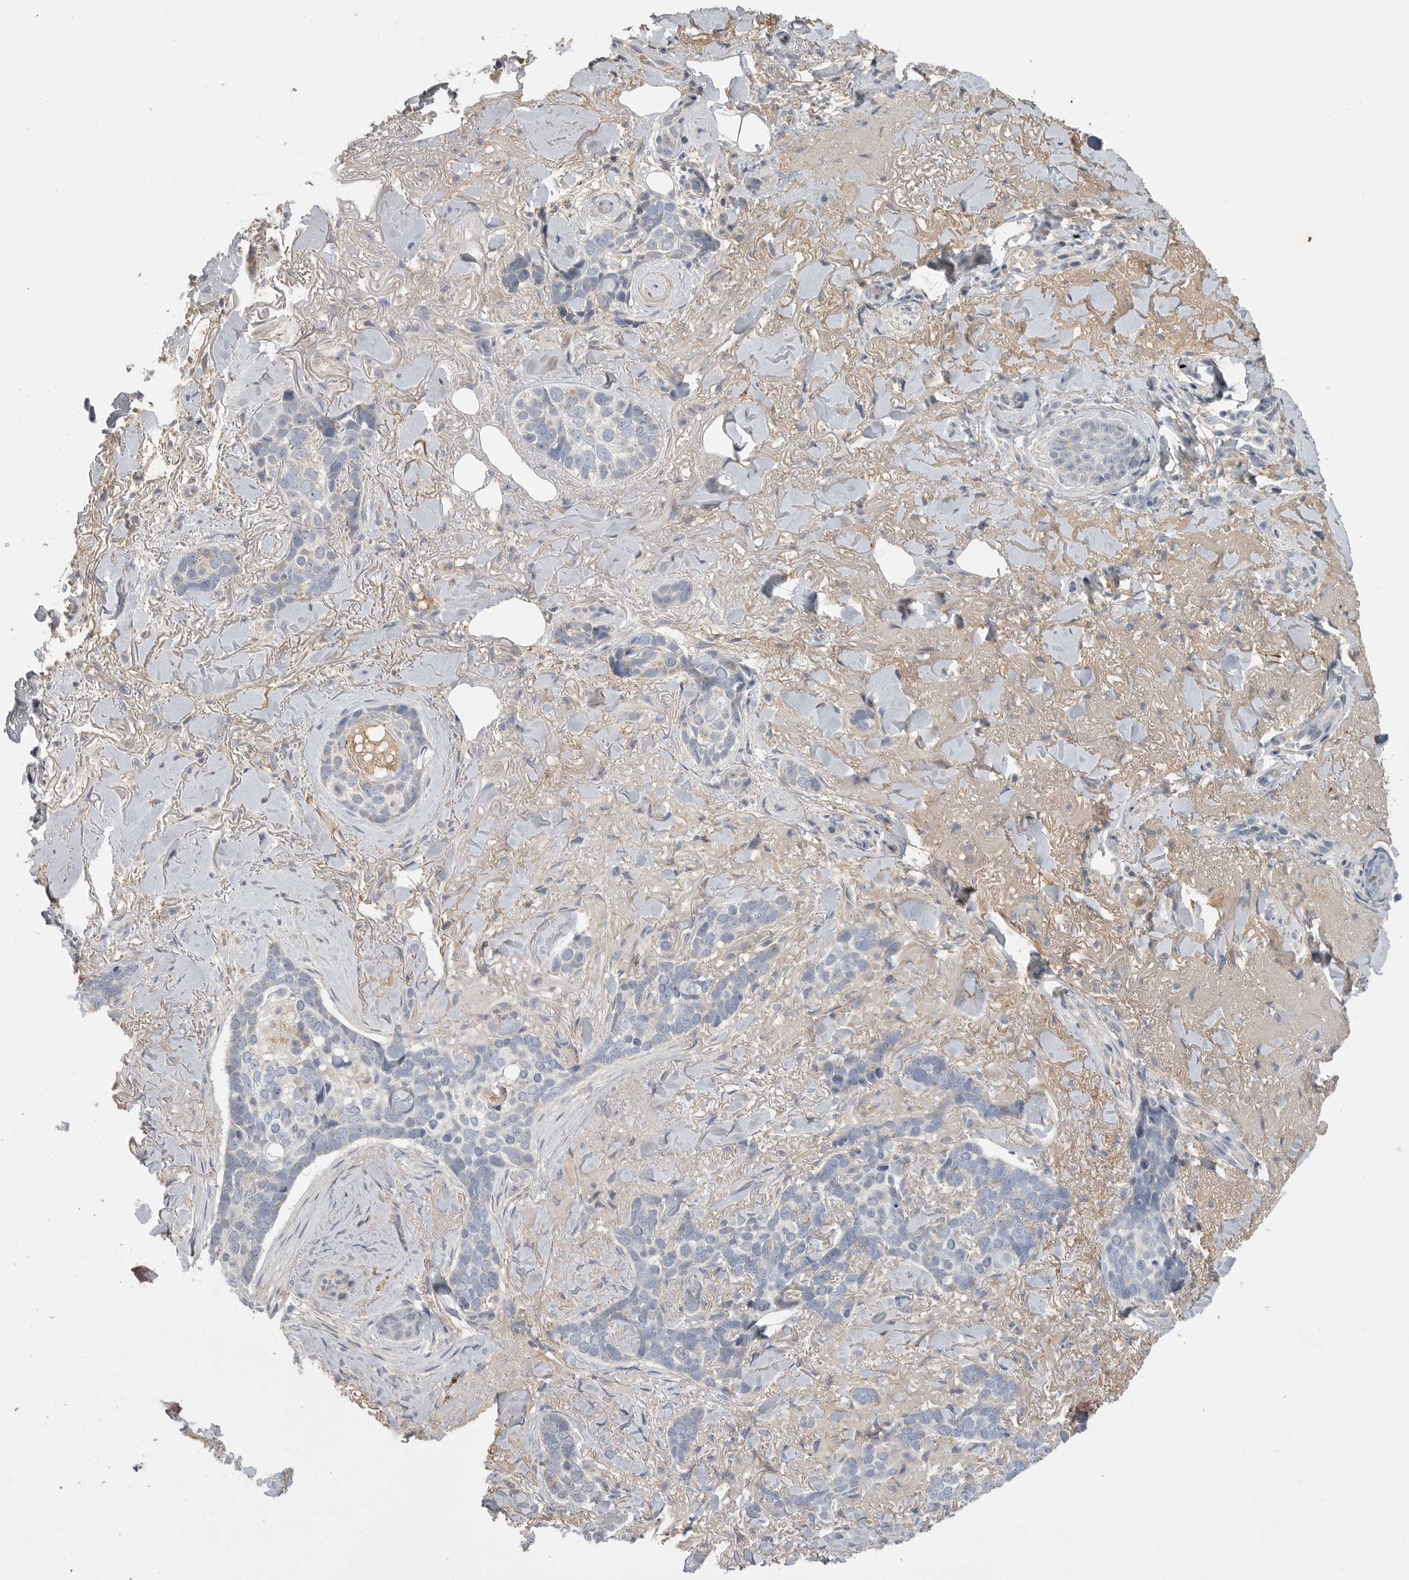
{"staining": {"intensity": "negative", "quantity": "none", "location": "none"}, "tissue": "skin cancer", "cell_type": "Tumor cells", "image_type": "cancer", "snomed": [{"axis": "morphology", "description": "Basal cell carcinoma"}, {"axis": "topography", "description": "Skin"}], "caption": "Human basal cell carcinoma (skin) stained for a protein using immunohistochemistry (IHC) demonstrates no staining in tumor cells.", "gene": "SDC3", "patient": {"sex": "female", "age": 82}}